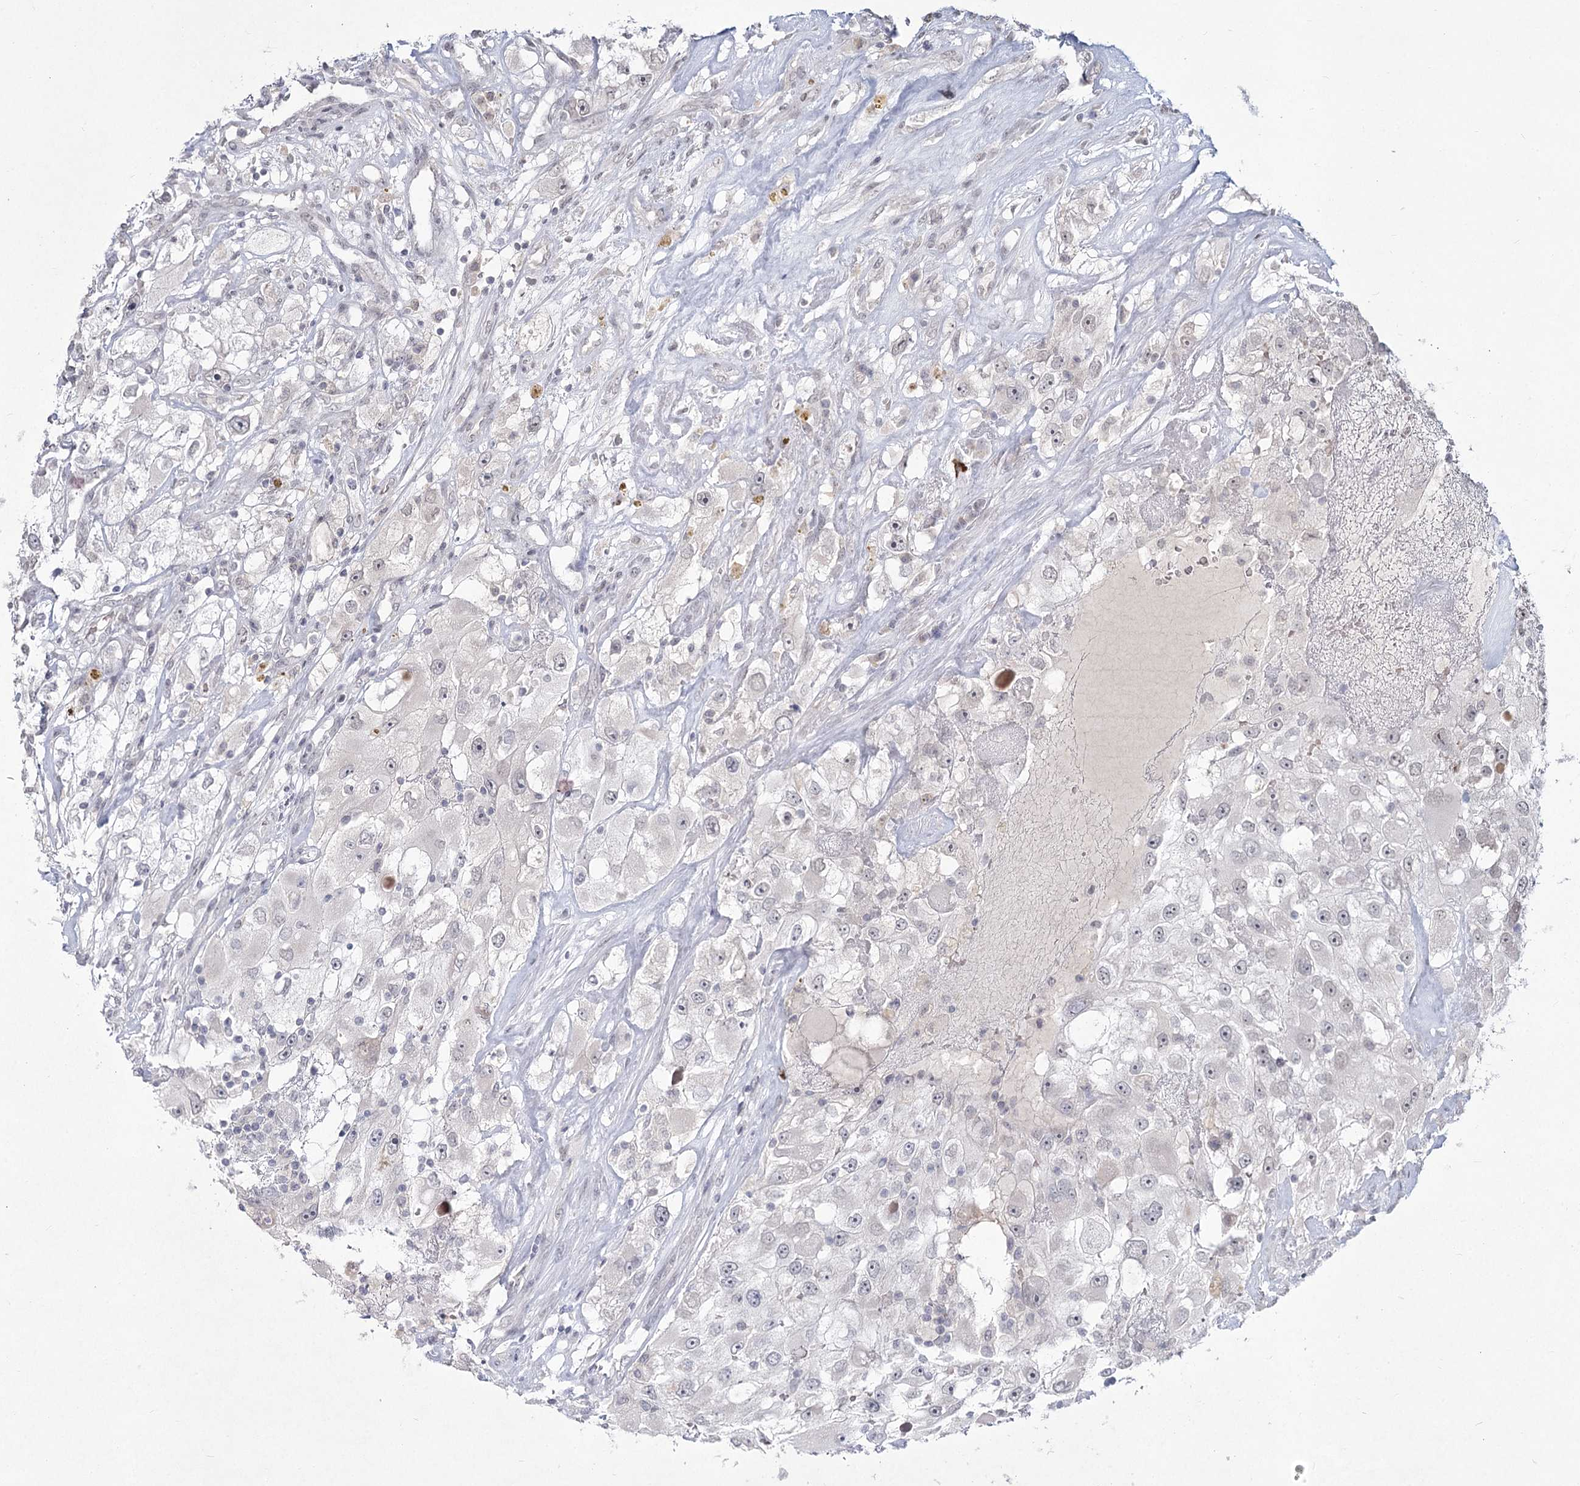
{"staining": {"intensity": "negative", "quantity": "none", "location": "none"}, "tissue": "renal cancer", "cell_type": "Tumor cells", "image_type": "cancer", "snomed": [{"axis": "morphology", "description": "Adenocarcinoma, NOS"}, {"axis": "topography", "description": "Kidney"}], "caption": "Image shows no protein positivity in tumor cells of renal cancer tissue.", "gene": "LY6G5C", "patient": {"sex": "female", "age": 52}}